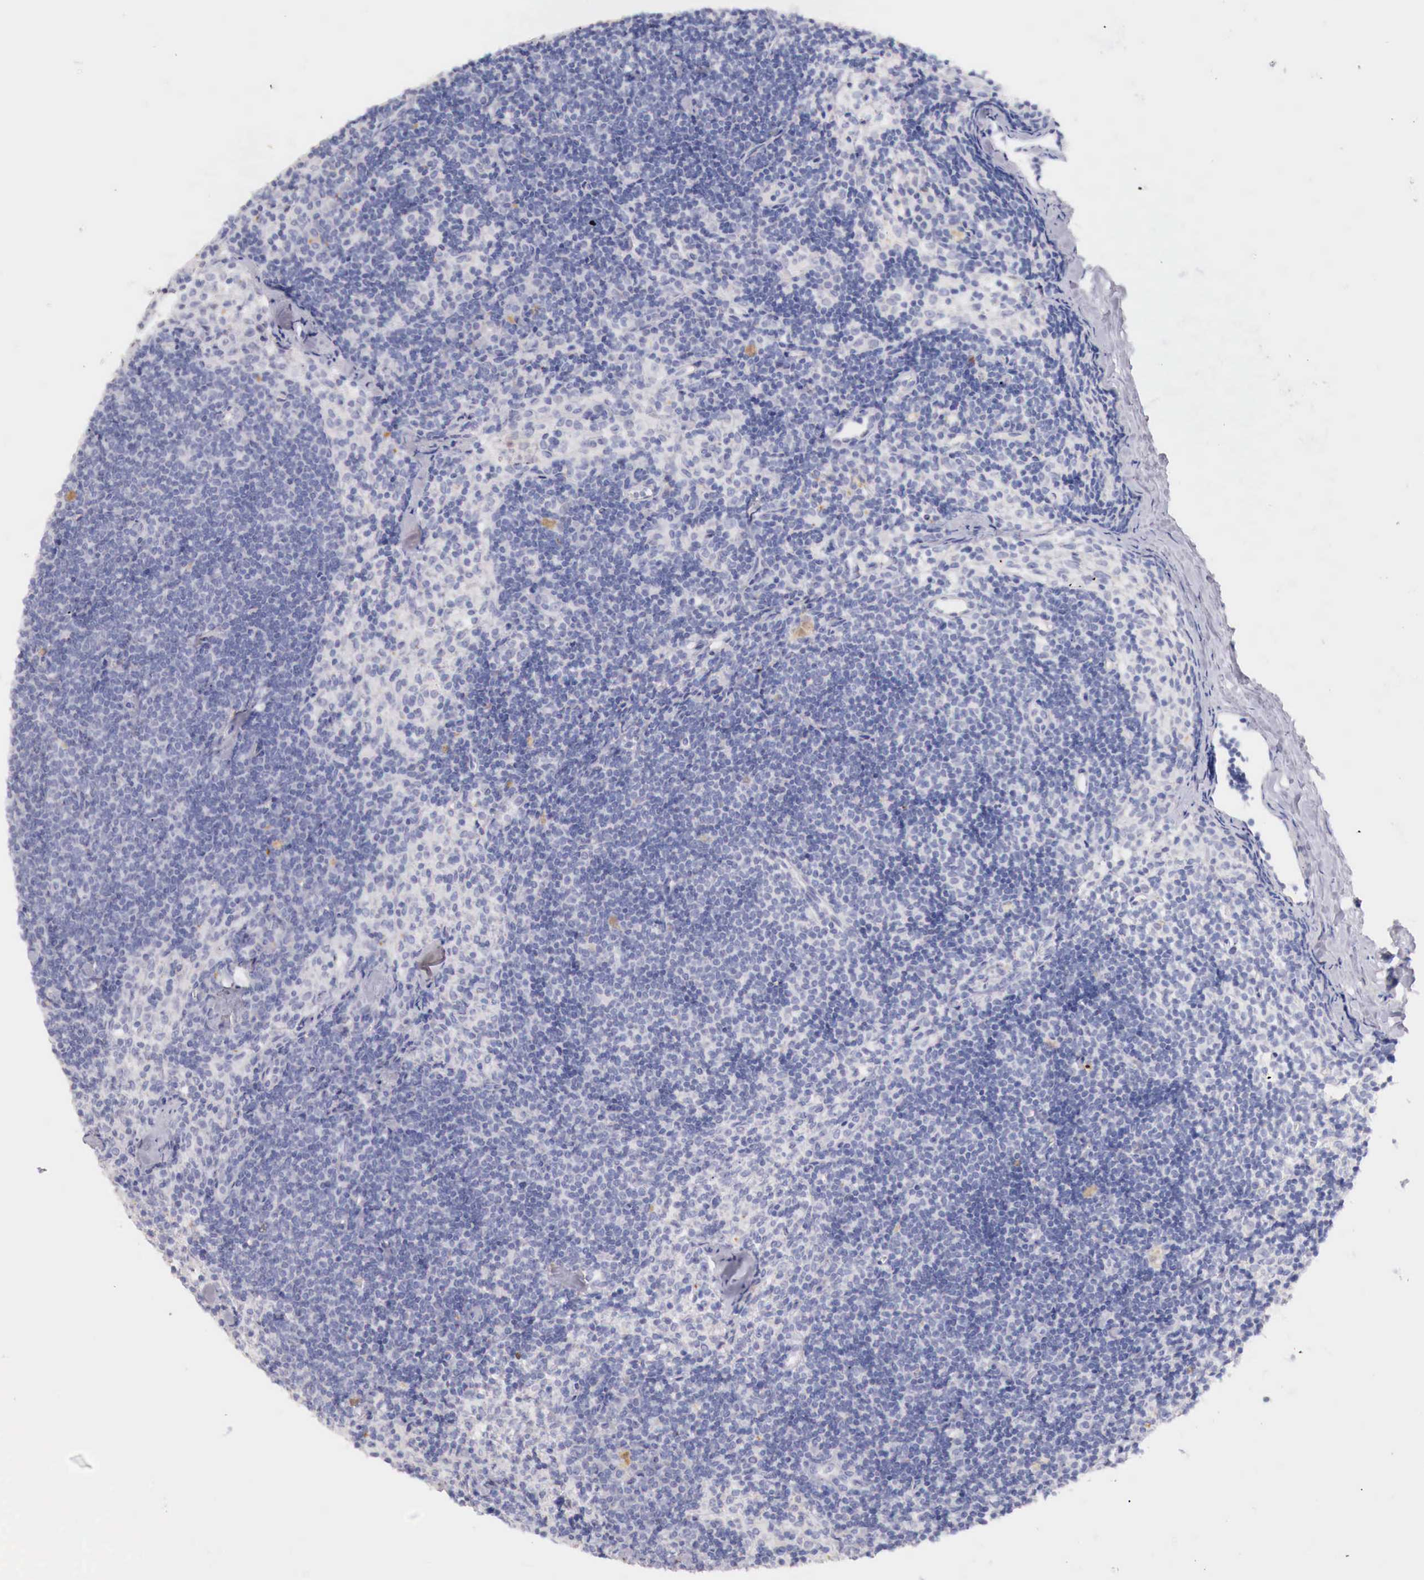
{"staining": {"intensity": "weak", "quantity": "<25%", "location": "cytoplasmic/membranous"}, "tissue": "lymph node", "cell_type": "Germinal center cells", "image_type": "normal", "snomed": [{"axis": "morphology", "description": "Normal tissue, NOS"}, {"axis": "topography", "description": "Lymph node"}], "caption": "Immunohistochemistry (IHC) micrograph of unremarkable human lymph node stained for a protein (brown), which reveals no expression in germinal center cells.", "gene": "ITIH6", "patient": {"sex": "female", "age": 35}}